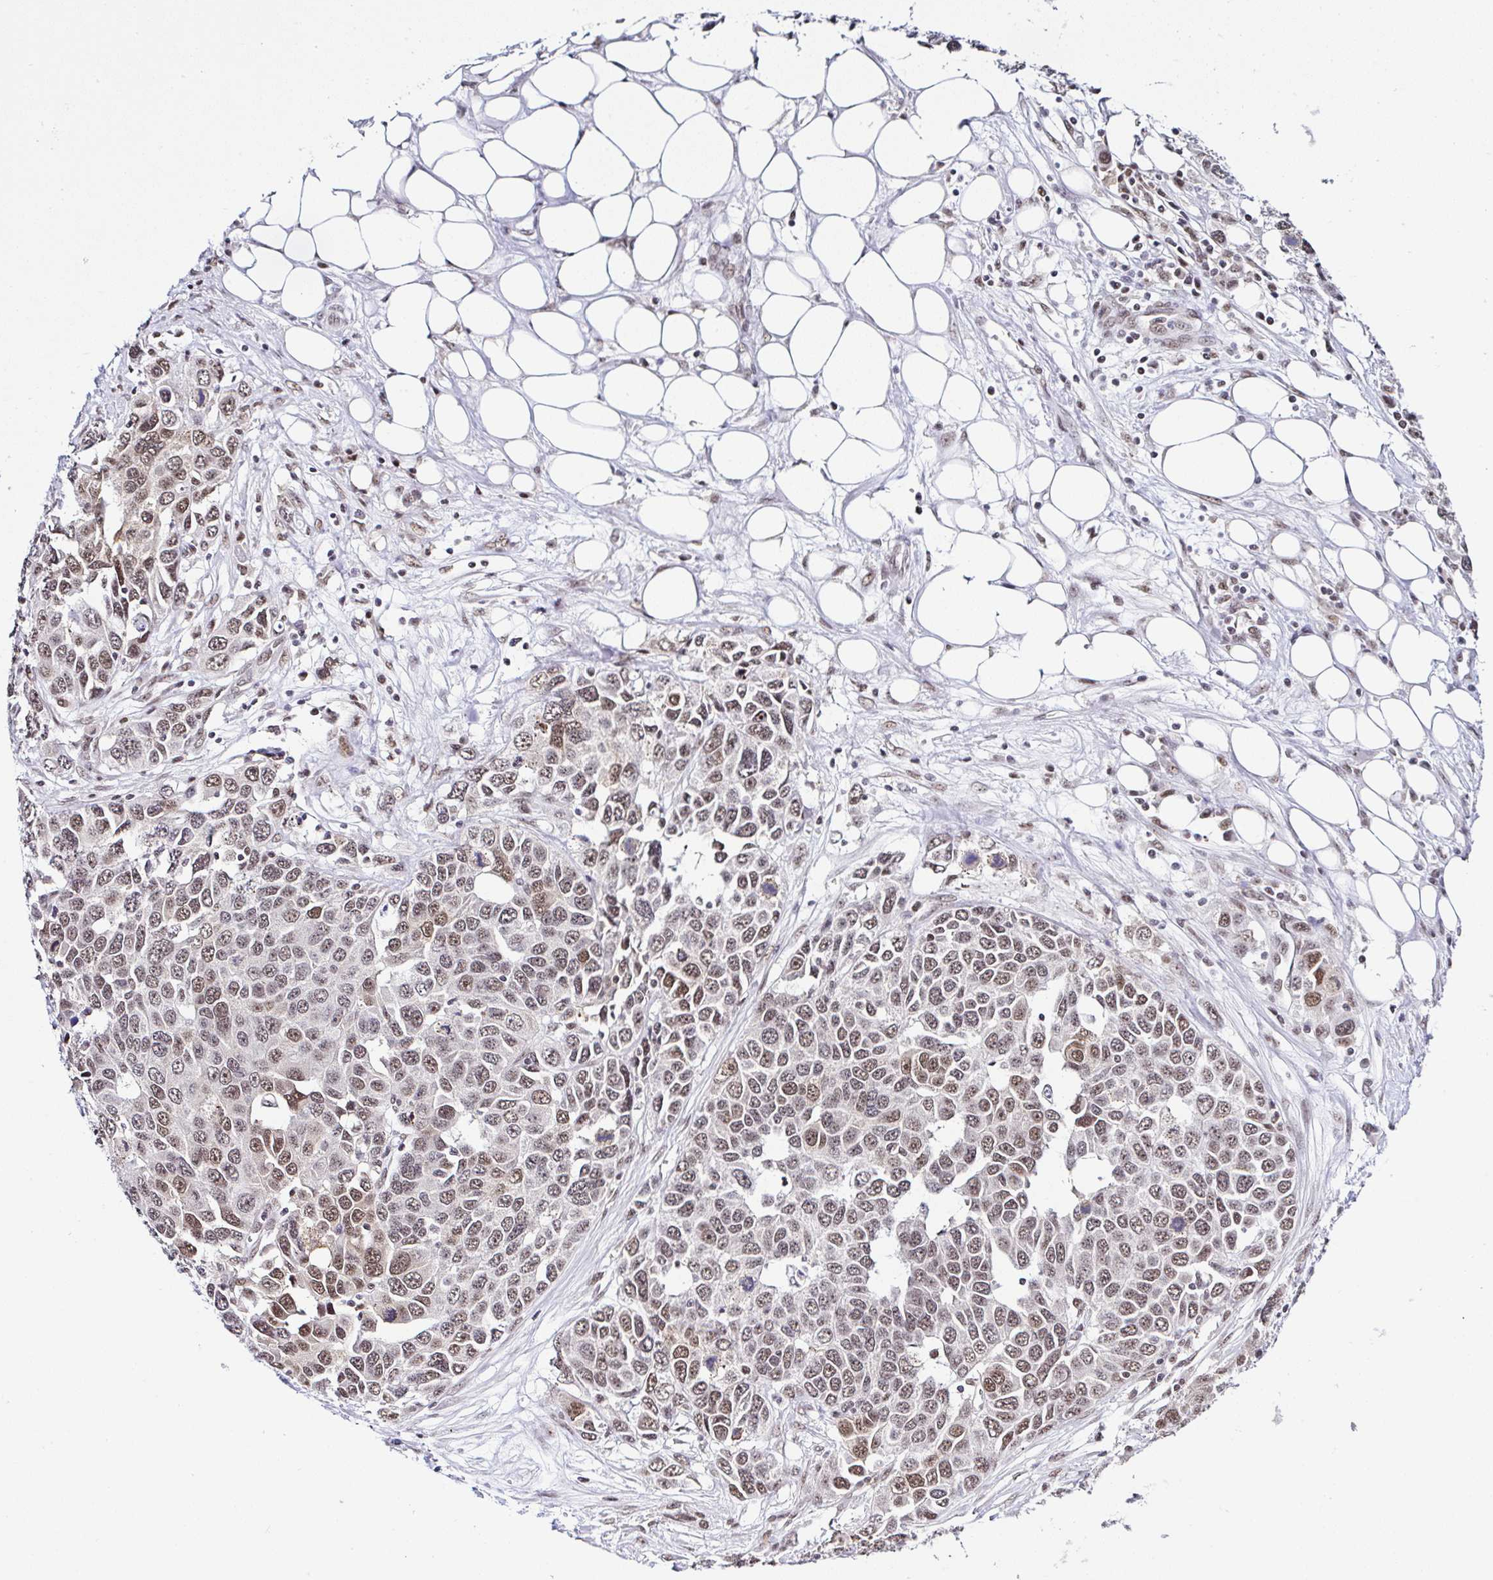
{"staining": {"intensity": "moderate", "quantity": "25%-75%", "location": "nuclear"}, "tissue": "ovarian cancer", "cell_type": "Tumor cells", "image_type": "cancer", "snomed": [{"axis": "morphology", "description": "Cystadenocarcinoma, serous, NOS"}, {"axis": "topography", "description": "Ovary"}], "caption": "Immunohistochemical staining of human serous cystadenocarcinoma (ovarian) reveals medium levels of moderate nuclear expression in about 25%-75% of tumor cells.", "gene": "PTPN2", "patient": {"sex": "female", "age": 76}}